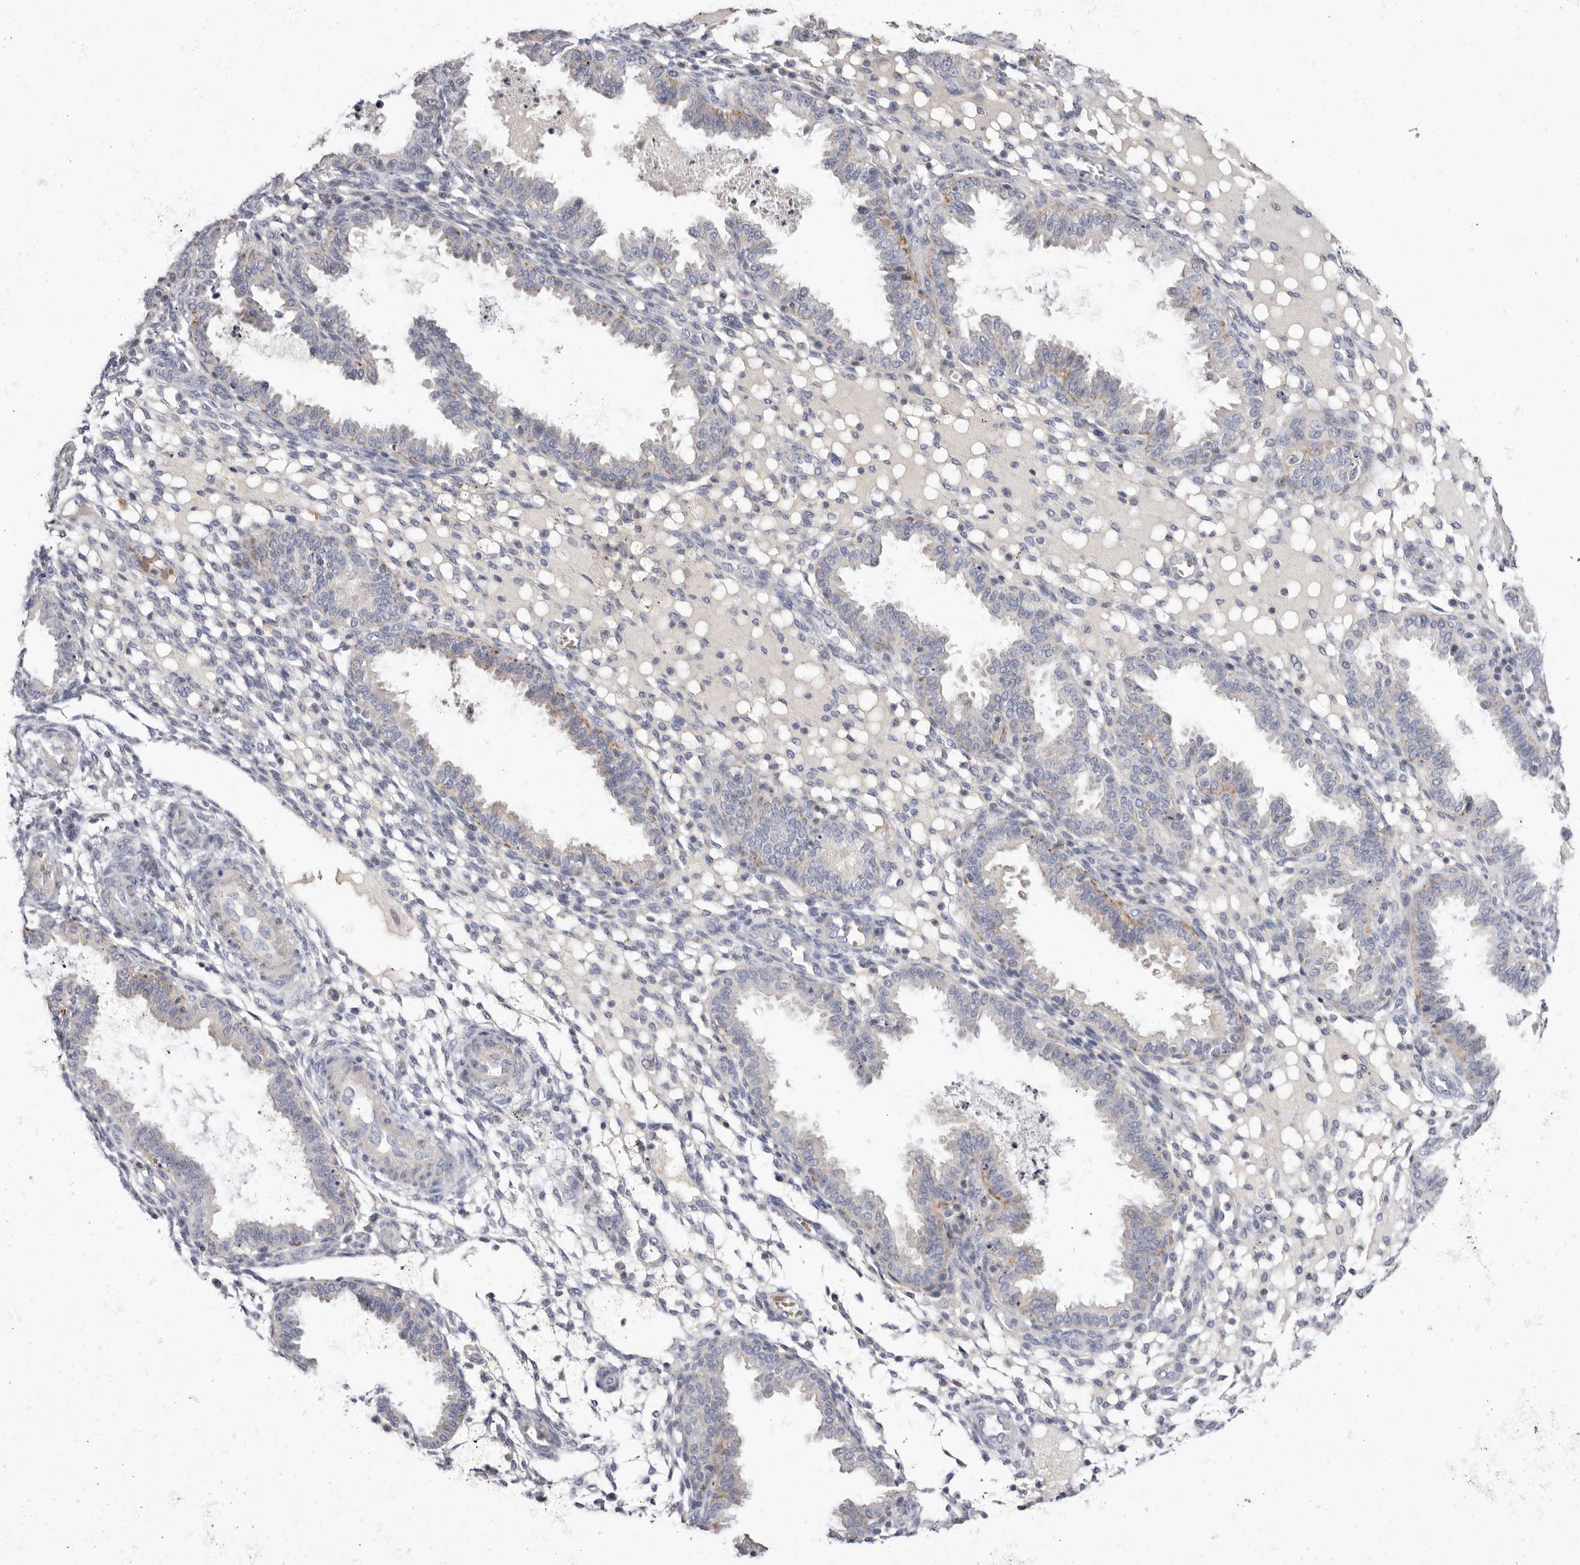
{"staining": {"intensity": "negative", "quantity": "none", "location": "none"}, "tissue": "endometrium", "cell_type": "Cells in endometrial stroma", "image_type": "normal", "snomed": [{"axis": "morphology", "description": "Normal tissue, NOS"}, {"axis": "topography", "description": "Endometrium"}], "caption": "A high-resolution image shows immunohistochemistry (IHC) staining of unremarkable endometrium, which reveals no significant staining in cells in endometrial stroma. (DAB (3,3'-diaminobenzidine) IHC with hematoxylin counter stain).", "gene": "S1PR5", "patient": {"sex": "female", "age": 33}}